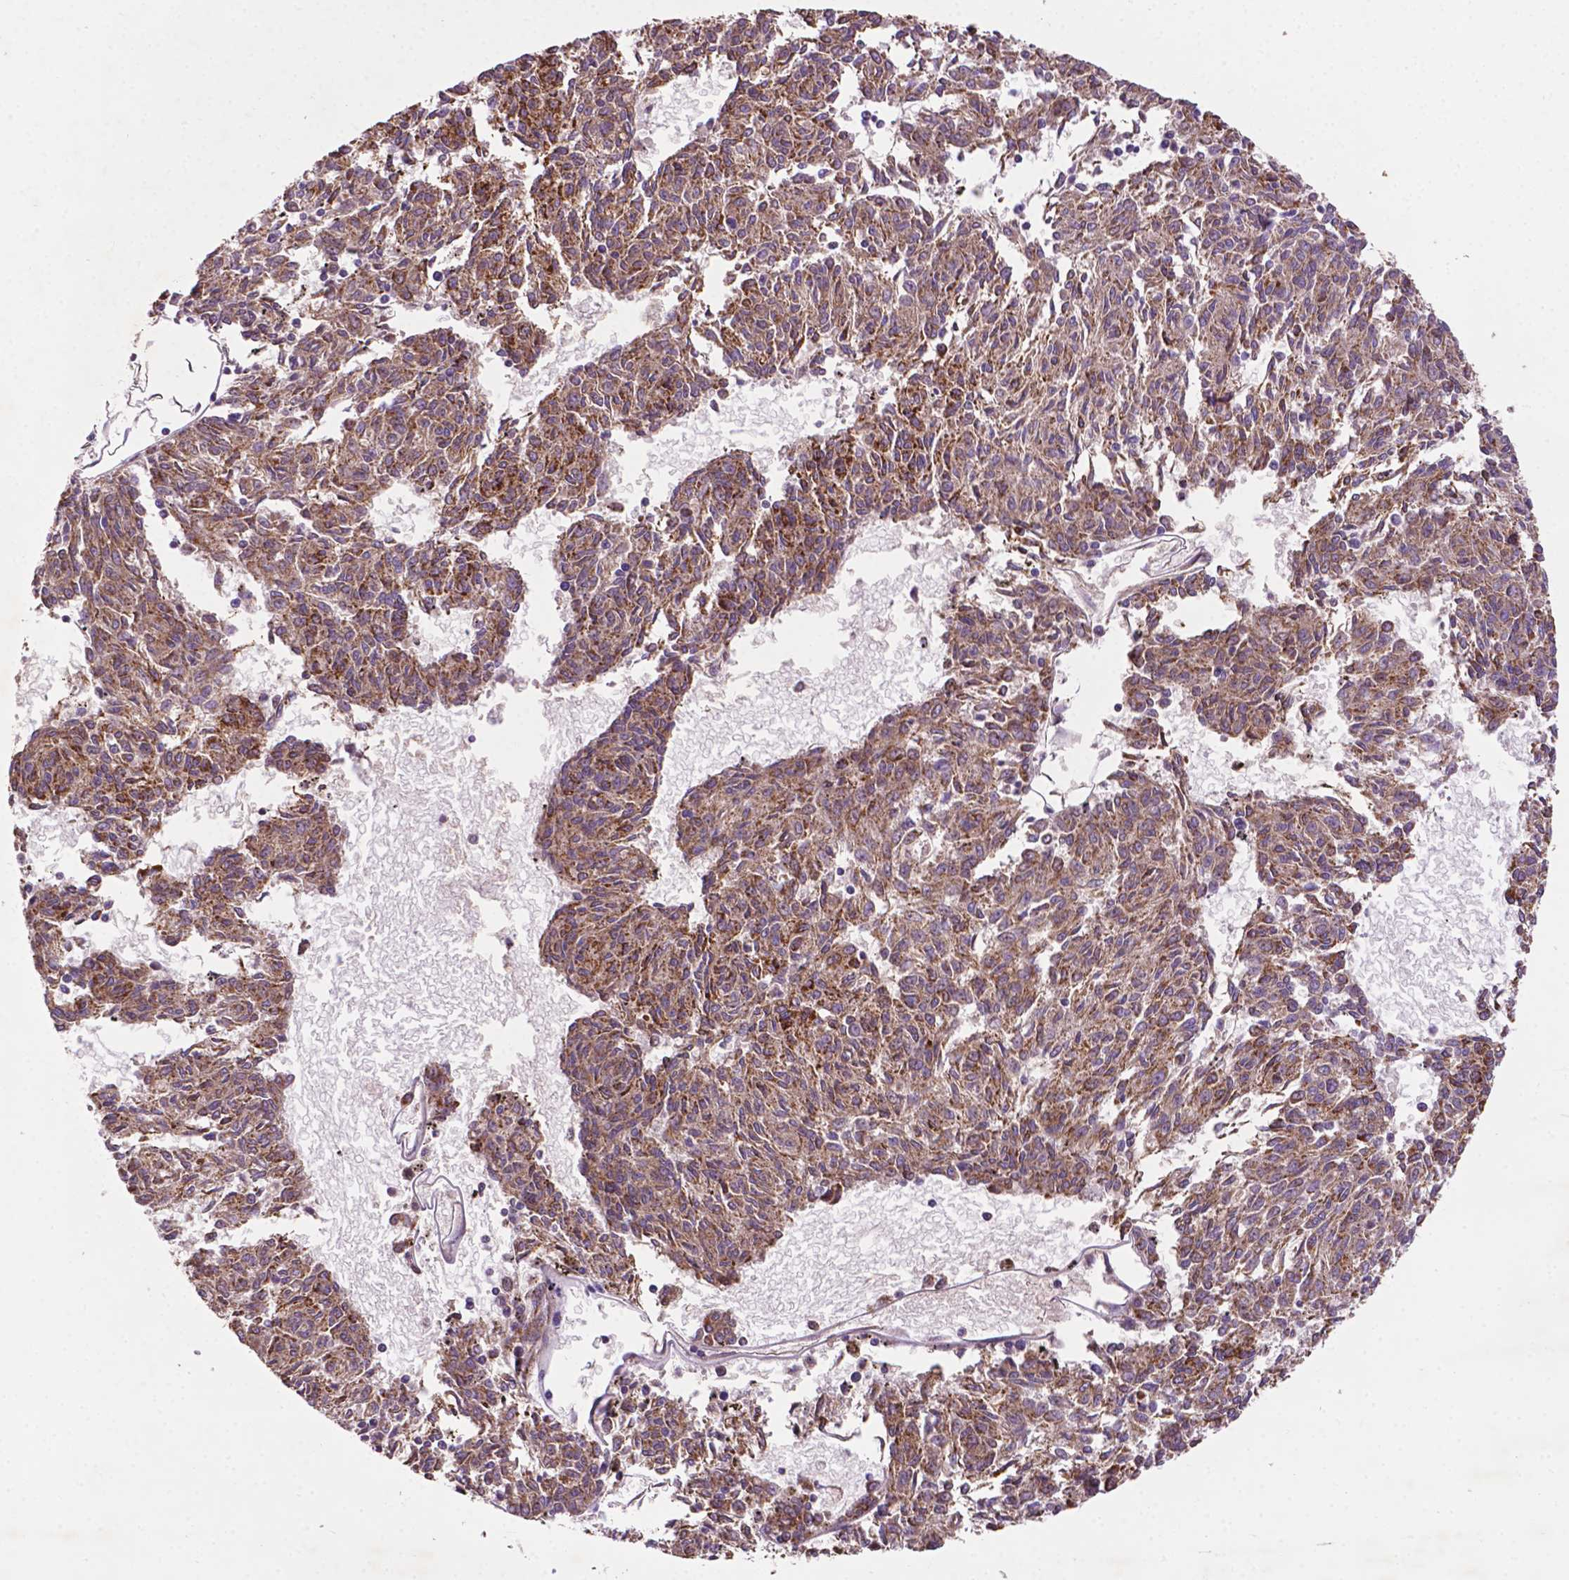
{"staining": {"intensity": "strong", "quantity": ">75%", "location": "cytoplasmic/membranous"}, "tissue": "melanoma", "cell_type": "Tumor cells", "image_type": "cancer", "snomed": [{"axis": "morphology", "description": "Malignant melanoma, NOS"}, {"axis": "topography", "description": "Skin"}], "caption": "Melanoma stained for a protein (brown) shows strong cytoplasmic/membranous positive expression in about >75% of tumor cells.", "gene": "ILVBL", "patient": {"sex": "female", "age": 72}}